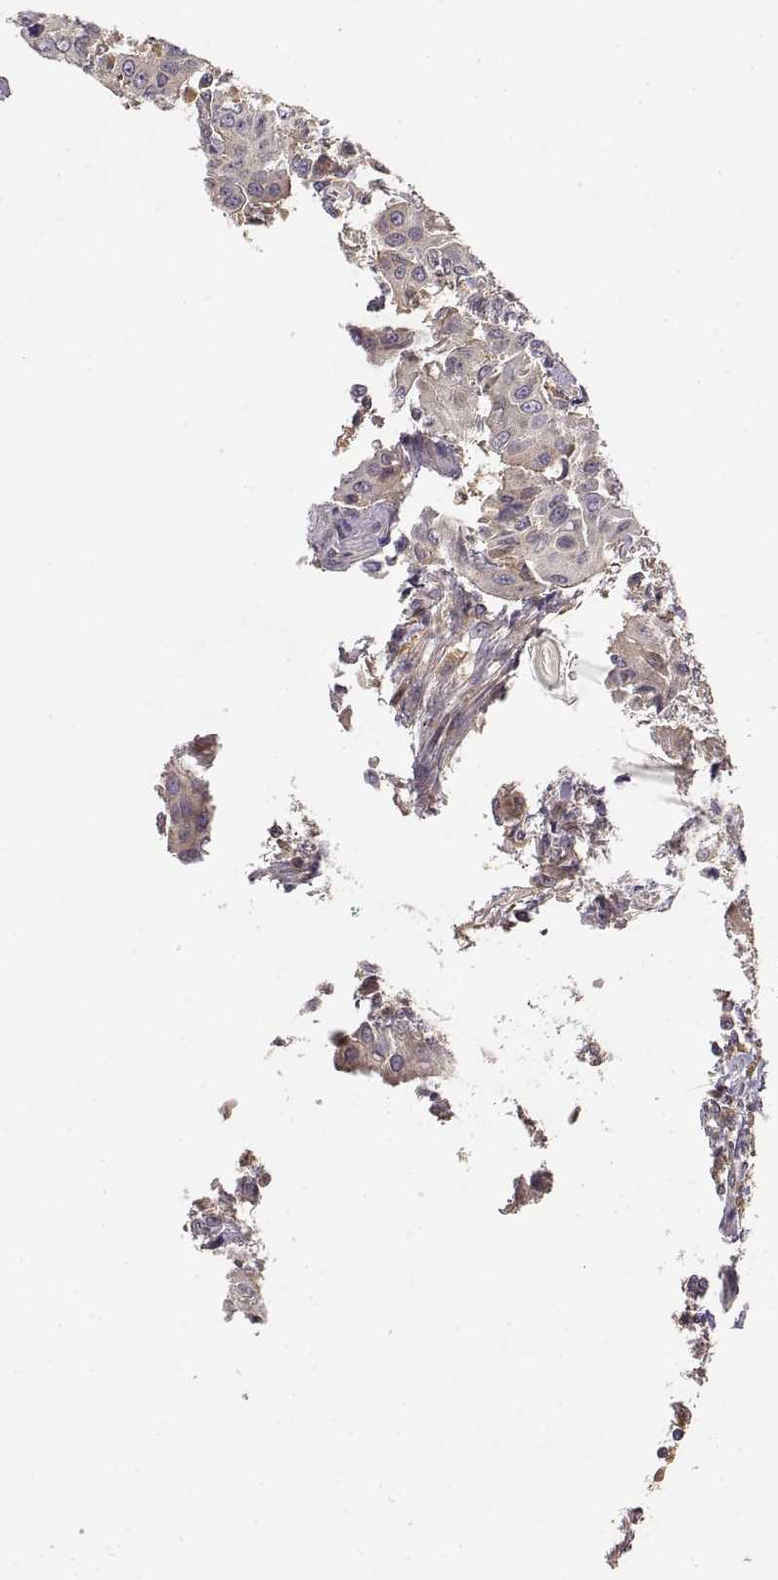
{"staining": {"intensity": "negative", "quantity": "none", "location": "none"}, "tissue": "urothelial cancer", "cell_type": "Tumor cells", "image_type": "cancer", "snomed": [{"axis": "morphology", "description": "Urothelial carcinoma, High grade"}, {"axis": "topography", "description": "Urinary bladder"}], "caption": "Tumor cells are negative for brown protein staining in urothelial cancer.", "gene": "CRIM1", "patient": {"sex": "male", "age": 82}}